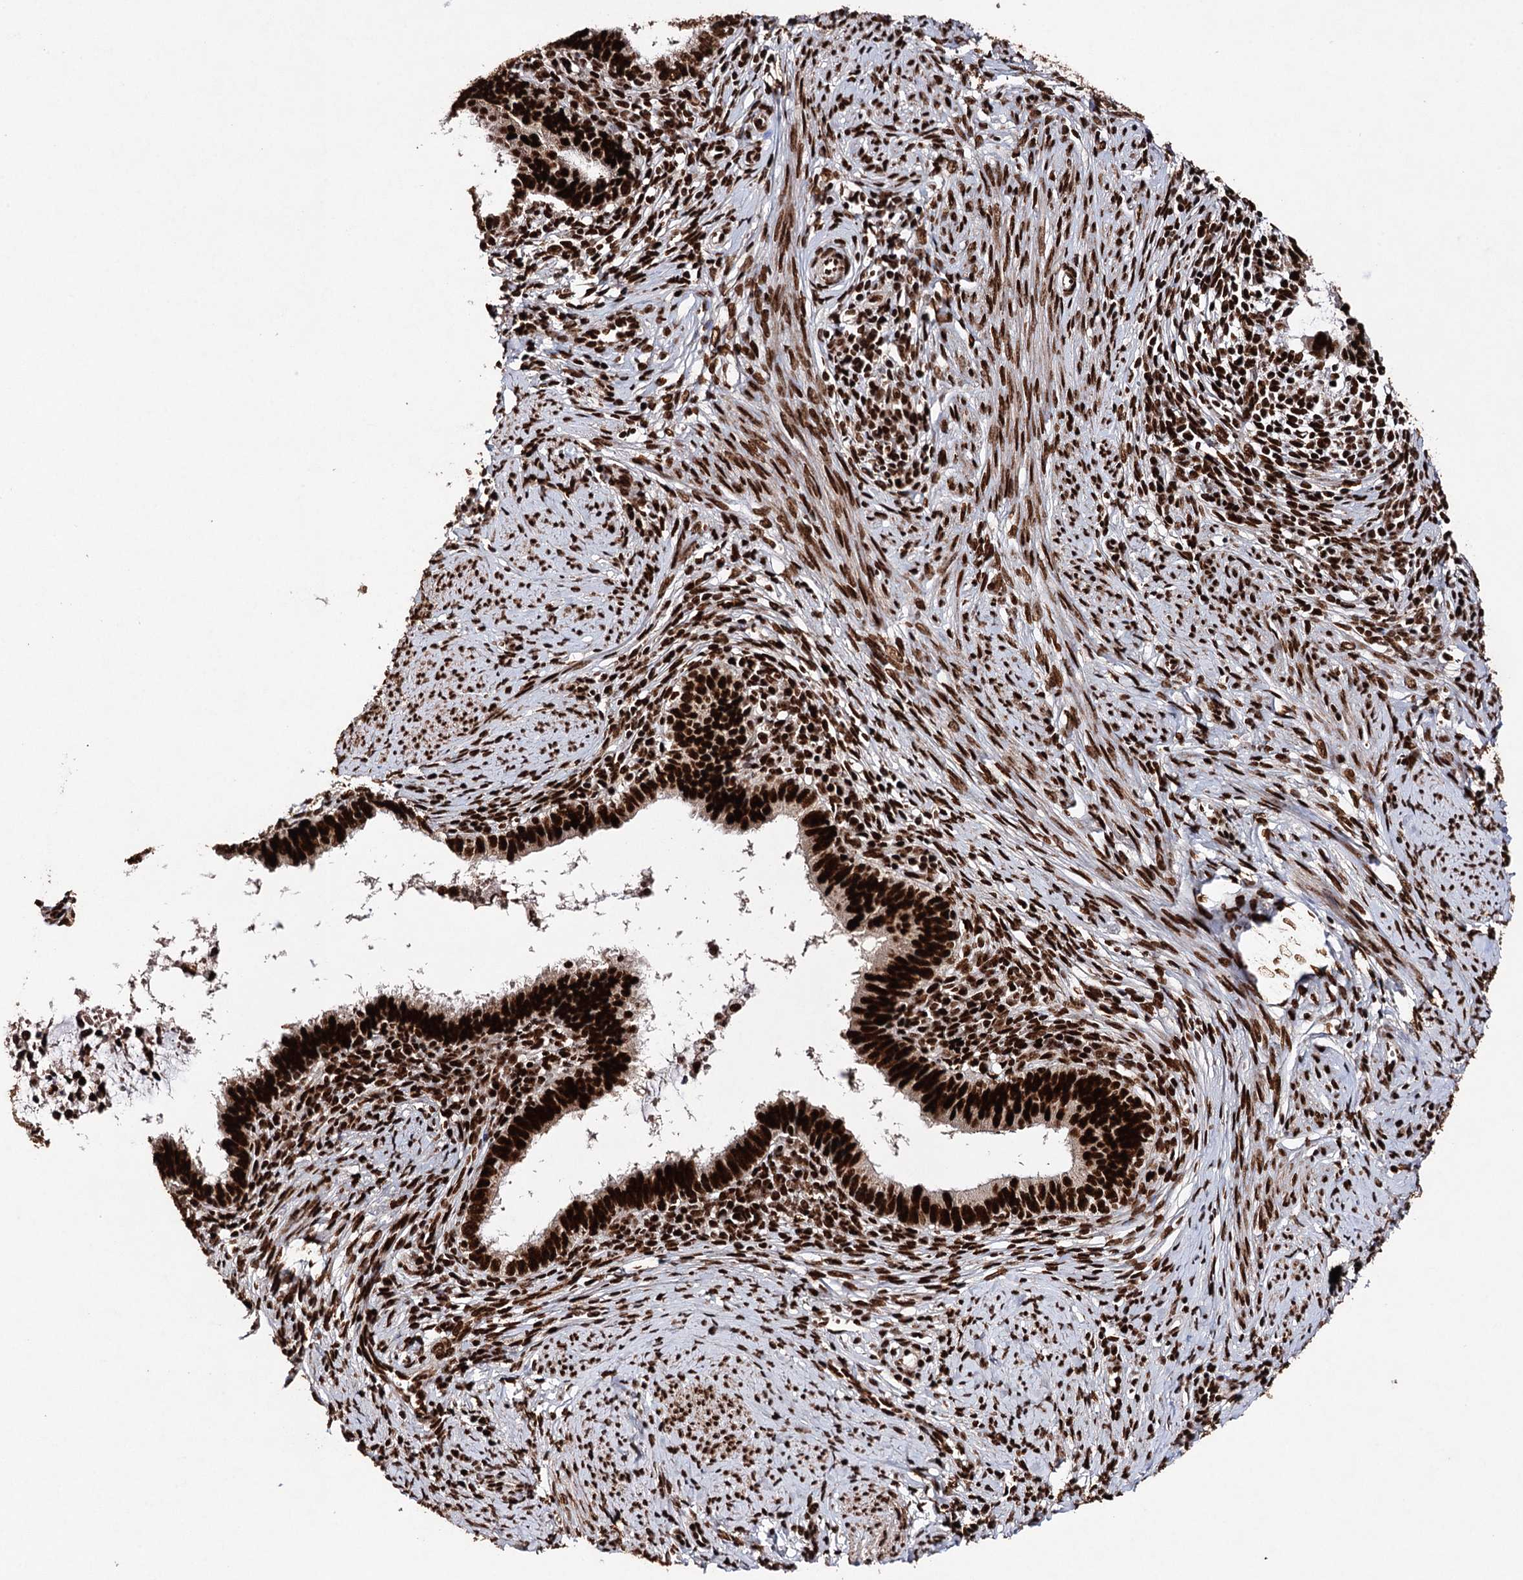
{"staining": {"intensity": "strong", "quantity": ">75%", "location": "nuclear"}, "tissue": "cervical cancer", "cell_type": "Tumor cells", "image_type": "cancer", "snomed": [{"axis": "morphology", "description": "Adenocarcinoma, NOS"}, {"axis": "topography", "description": "Cervix"}], "caption": "Human cervical cancer (adenocarcinoma) stained with a protein marker demonstrates strong staining in tumor cells.", "gene": "MATR3", "patient": {"sex": "female", "age": 36}}